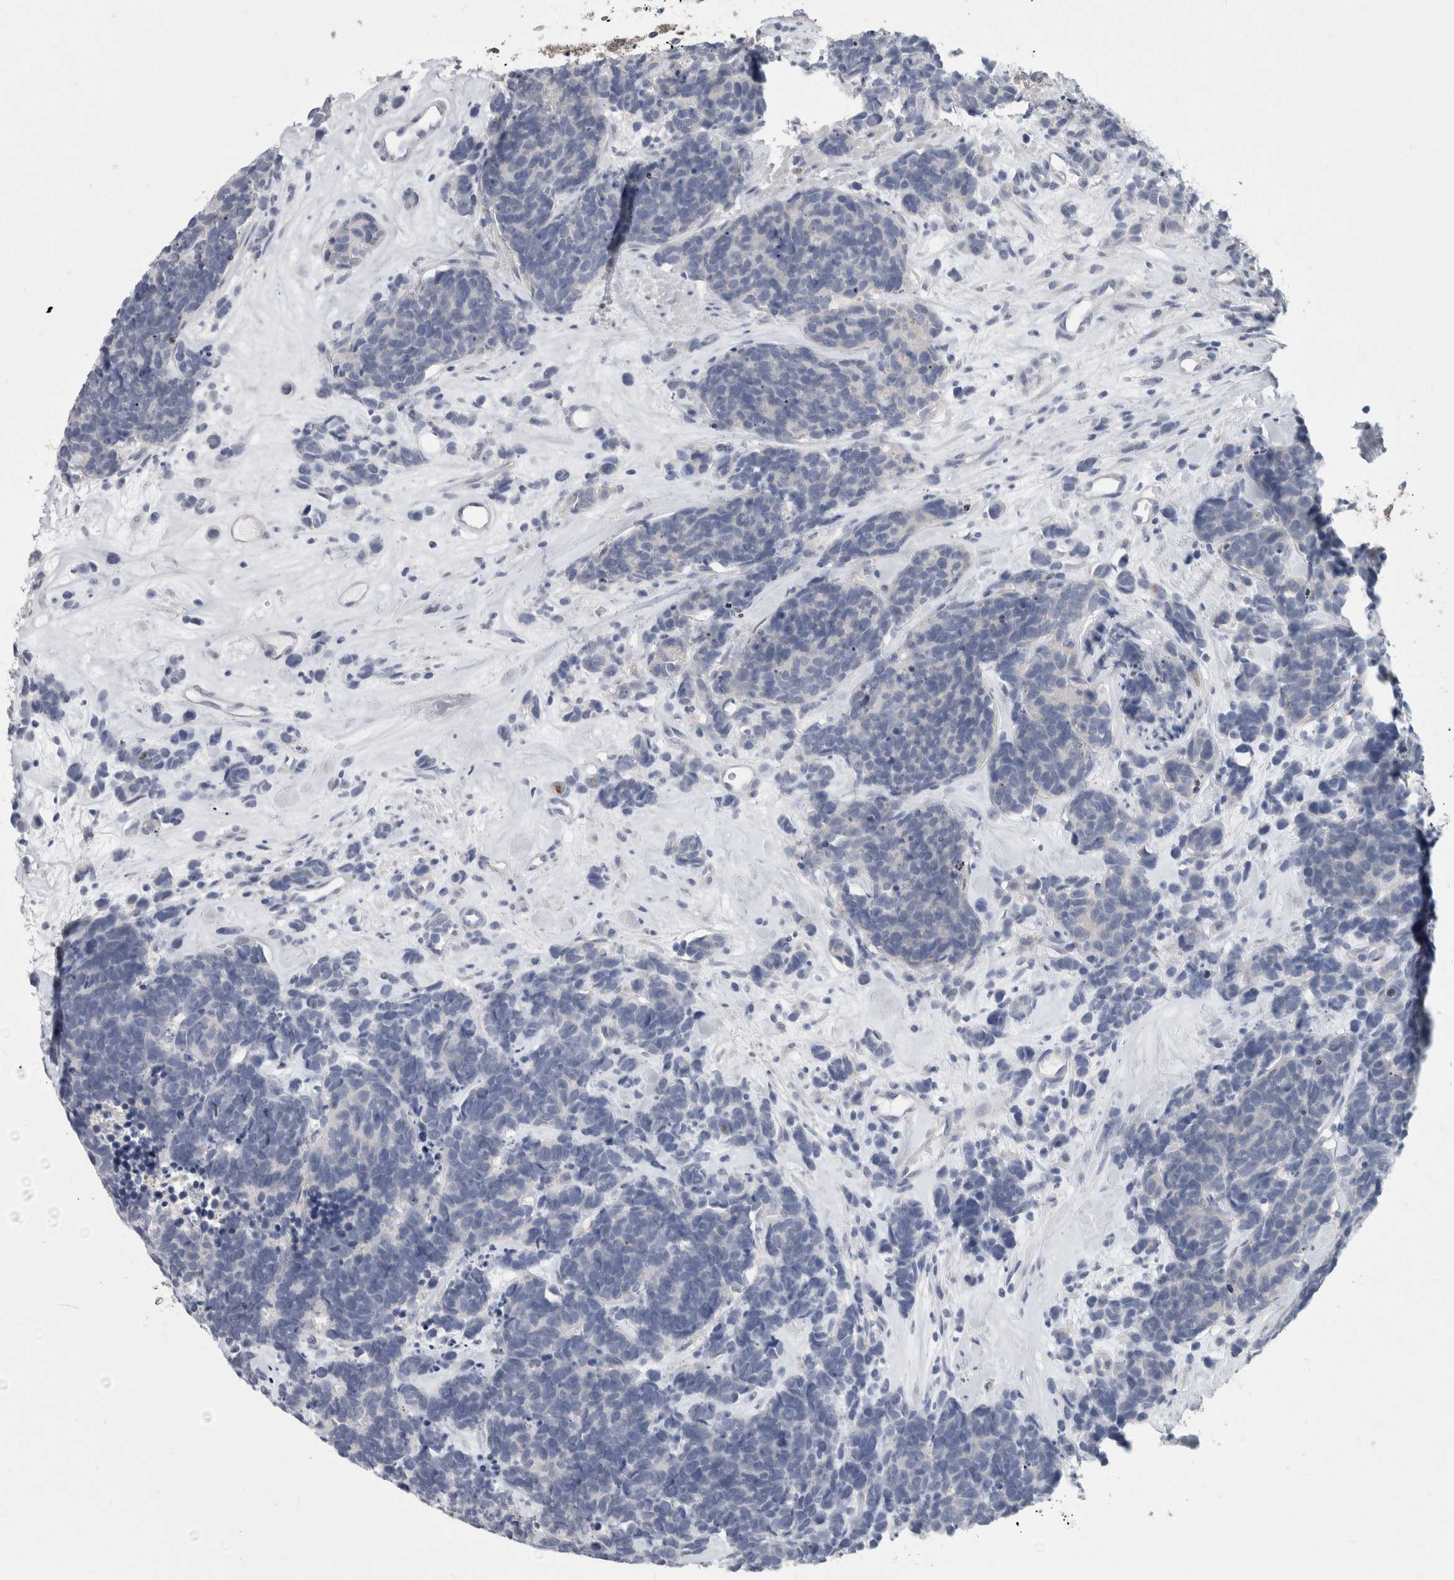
{"staining": {"intensity": "negative", "quantity": "none", "location": "none"}, "tissue": "carcinoid", "cell_type": "Tumor cells", "image_type": "cancer", "snomed": [{"axis": "morphology", "description": "Carcinoma, NOS"}, {"axis": "morphology", "description": "Carcinoid, malignant, NOS"}, {"axis": "topography", "description": "Urinary bladder"}], "caption": "This micrograph is of carcinoma stained with immunohistochemistry (IHC) to label a protein in brown with the nuclei are counter-stained blue. There is no expression in tumor cells.", "gene": "FAM83H", "patient": {"sex": "male", "age": 57}}